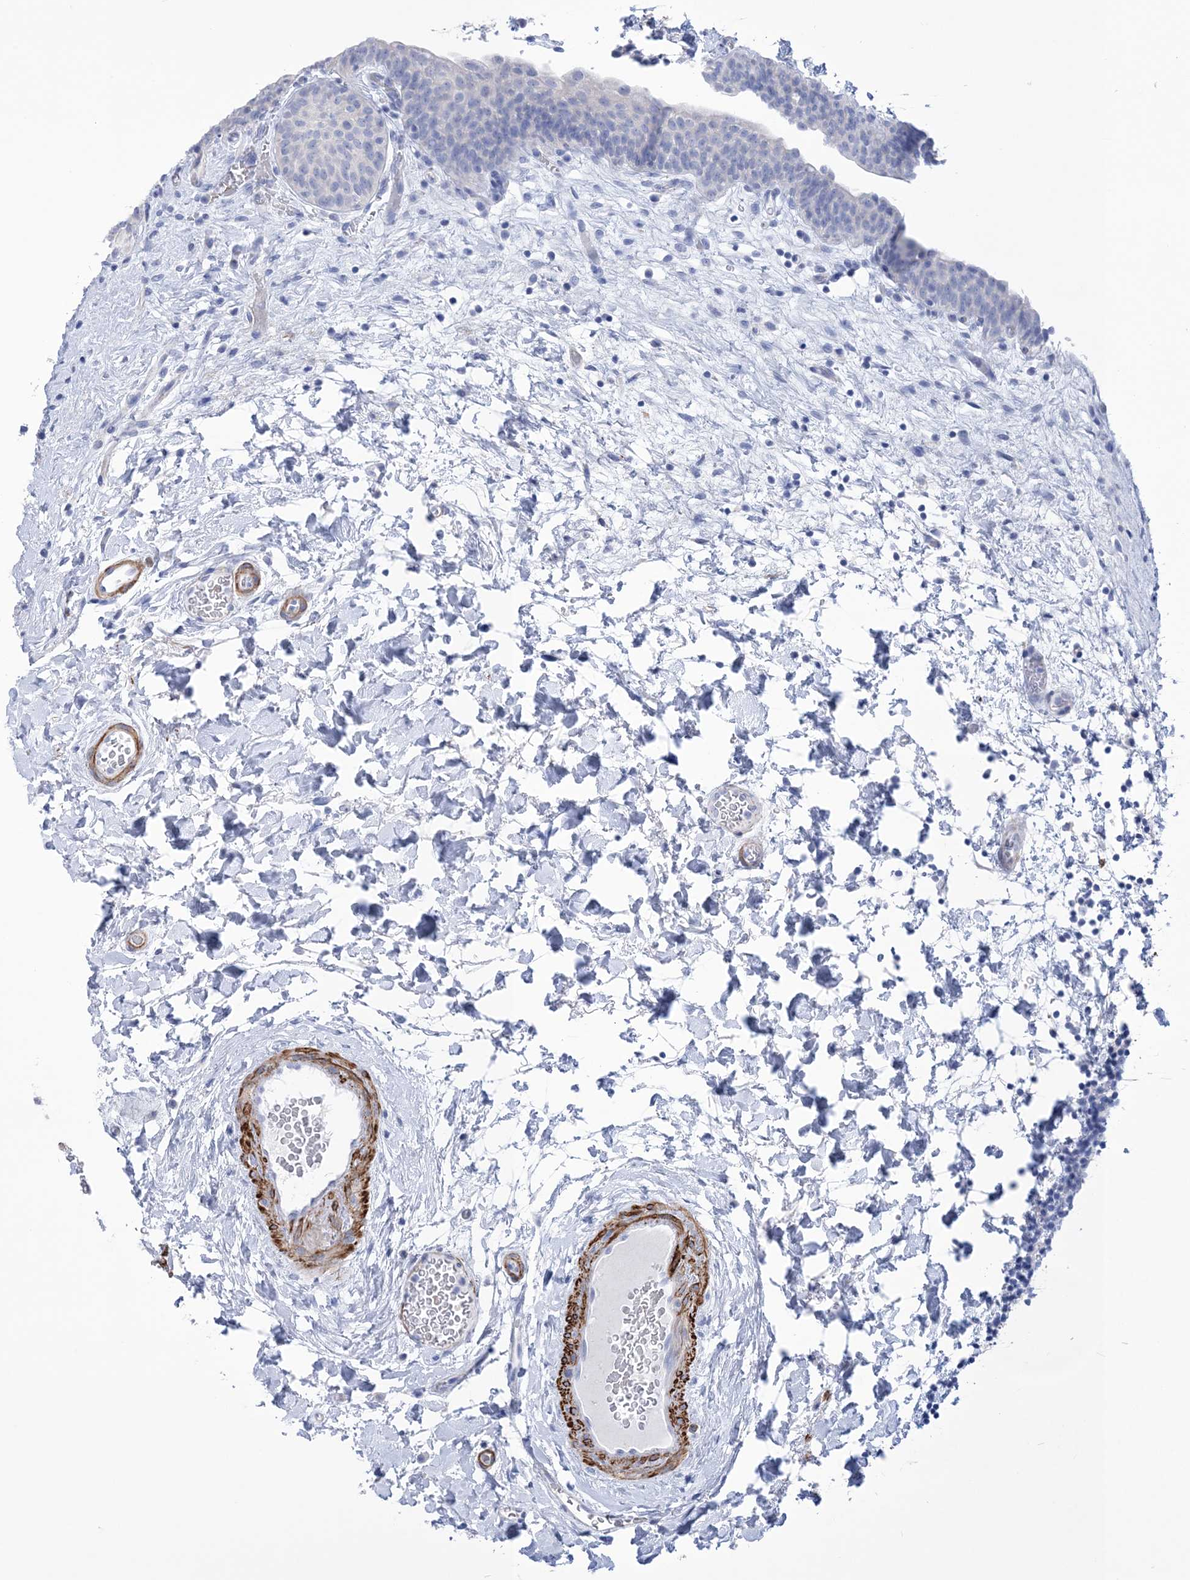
{"staining": {"intensity": "negative", "quantity": "none", "location": "none"}, "tissue": "urinary bladder", "cell_type": "Urothelial cells", "image_type": "normal", "snomed": [{"axis": "morphology", "description": "Normal tissue, NOS"}, {"axis": "topography", "description": "Urinary bladder"}], "caption": "A high-resolution image shows immunohistochemistry staining of unremarkable urinary bladder, which demonstrates no significant positivity in urothelial cells. (Stains: DAB (3,3'-diaminobenzidine) immunohistochemistry with hematoxylin counter stain, Microscopy: brightfield microscopy at high magnification).", "gene": "WDR74", "patient": {"sex": "male", "age": 83}}